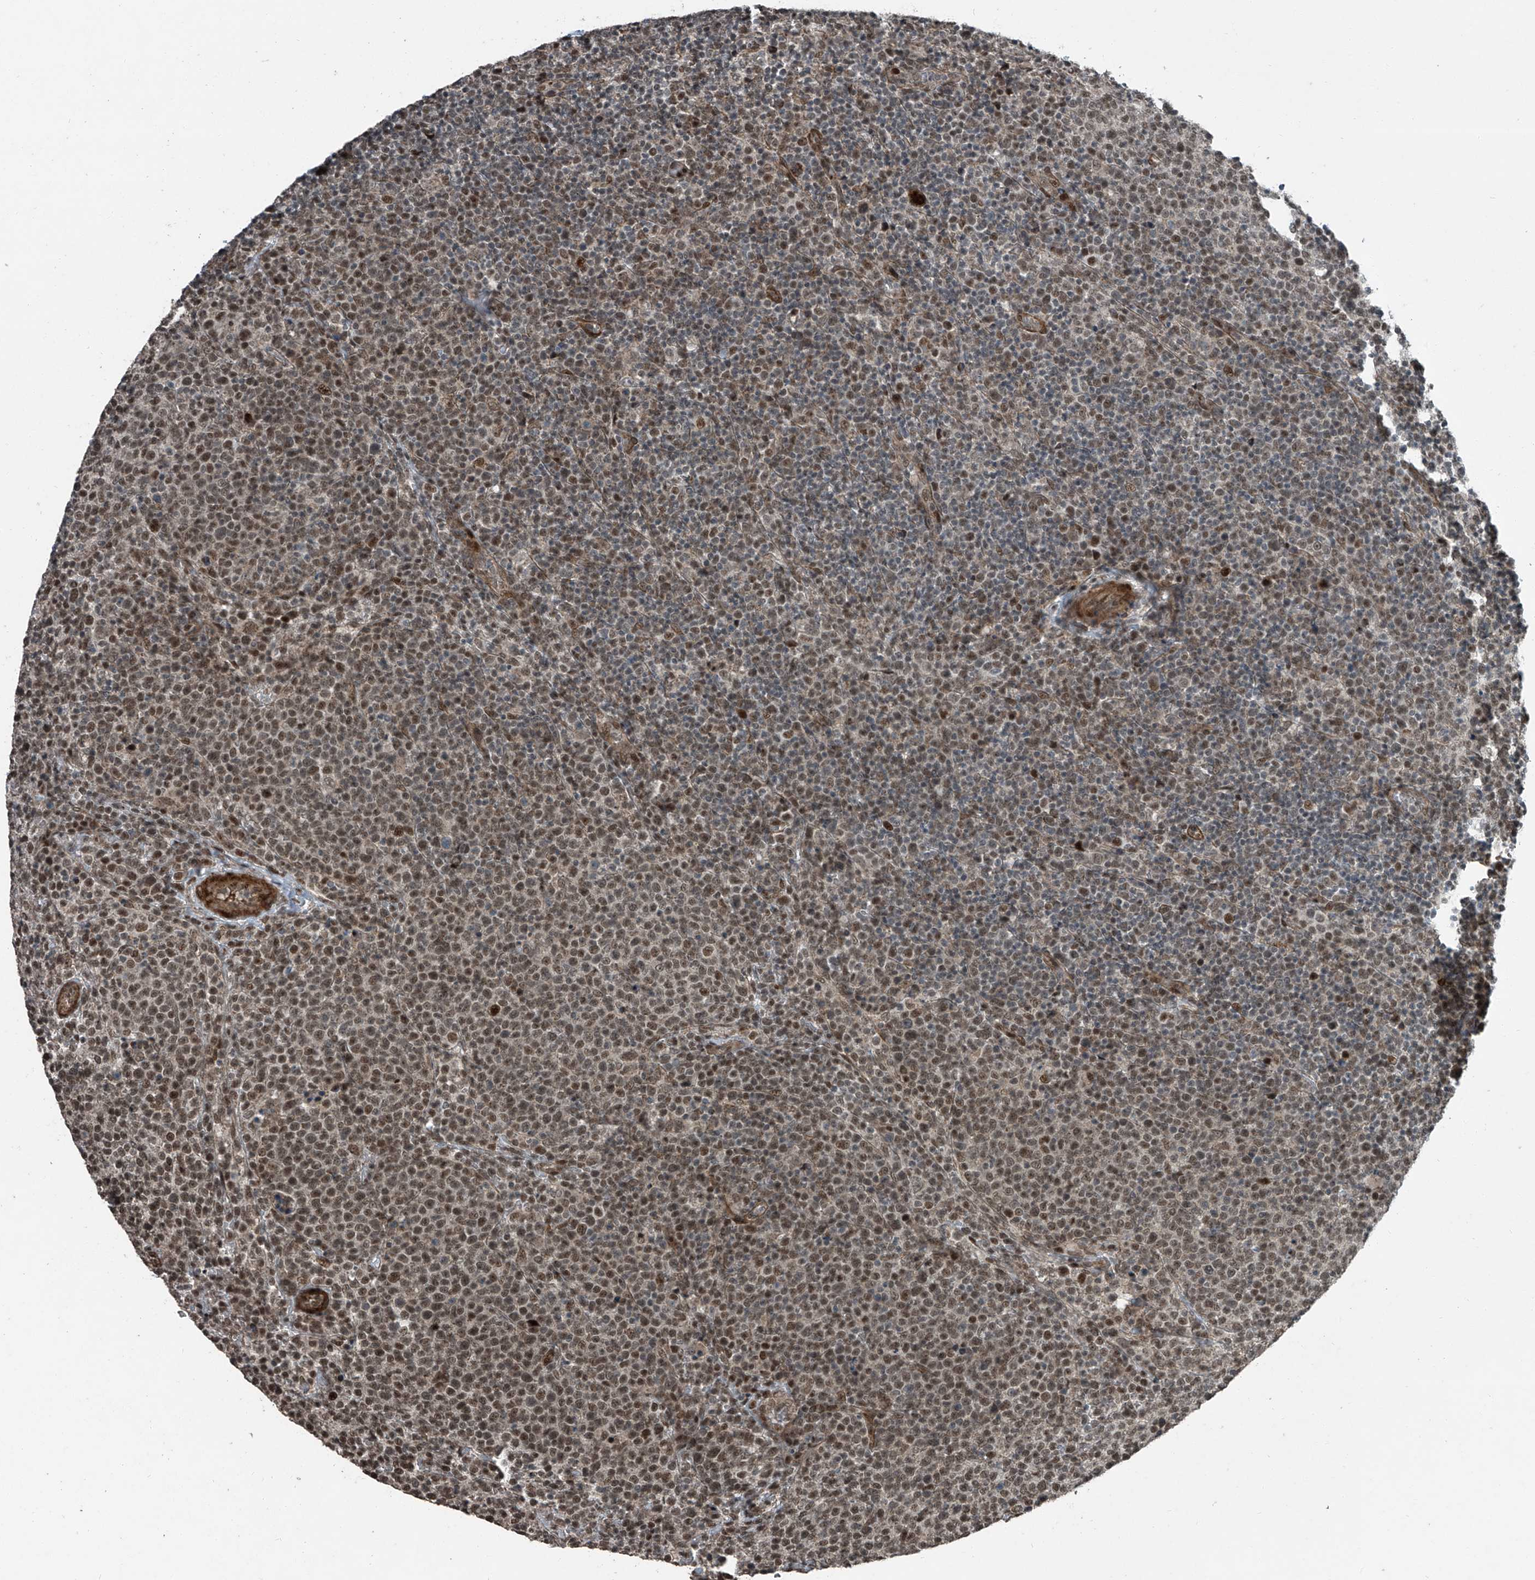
{"staining": {"intensity": "moderate", "quantity": "25%-75%", "location": "nuclear"}, "tissue": "lymphoma", "cell_type": "Tumor cells", "image_type": "cancer", "snomed": [{"axis": "morphology", "description": "Malignant lymphoma, non-Hodgkin's type, High grade"}, {"axis": "topography", "description": "Lymph node"}], "caption": "The image shows staining of lymphoma, revealing moderate nuclear protein staining (brown color) within tumor cells. The staining is performed using DAB (3,3'-diaminobenzidine) brown chromogen to label protein expression. The nuclei are counter-stained blue using hematoxylin.", "gene": "ZNF570", "patient": {"sex": "male", "age": 61}}